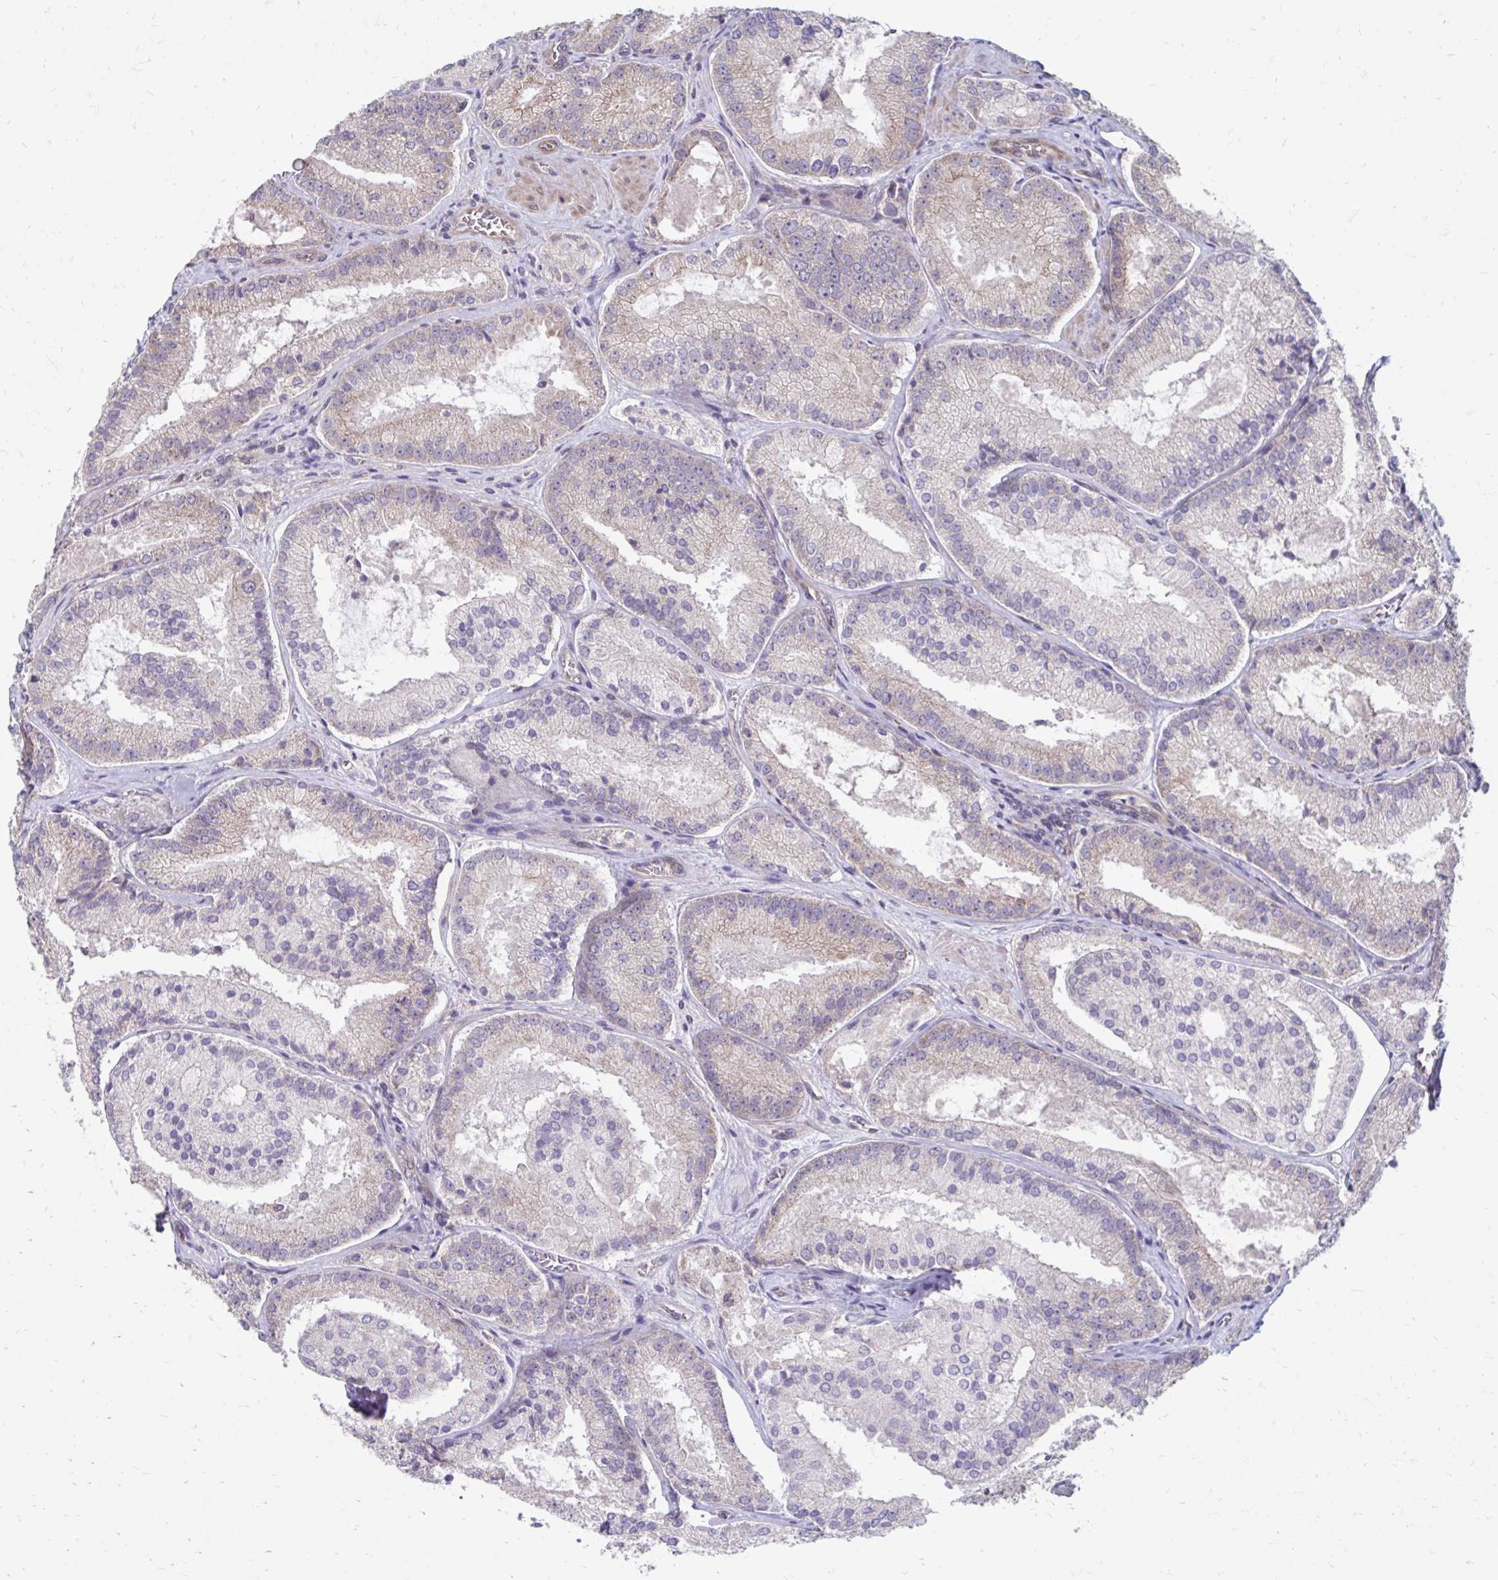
{"staining": {"intensity": "weak", "quantity": "<25%", "location": "cytoplasmic/membranous"}, "tissue": "prostate cancer", "cell_type": "Tumor cells", "image_type": "cancer", "snomed": [{"axis": "morphology", "description": "Adenocarcinoma, High grade"}, {"axis": "topography", "description": "Prostate"}], "caption": "Adenocarcinoma (high-grade) (prostate) was stained to show a protein in brown. There is no significant staining in tumor cells.", "gene": "ITPR2", "patient": {"sex": "male", "age": 73}}